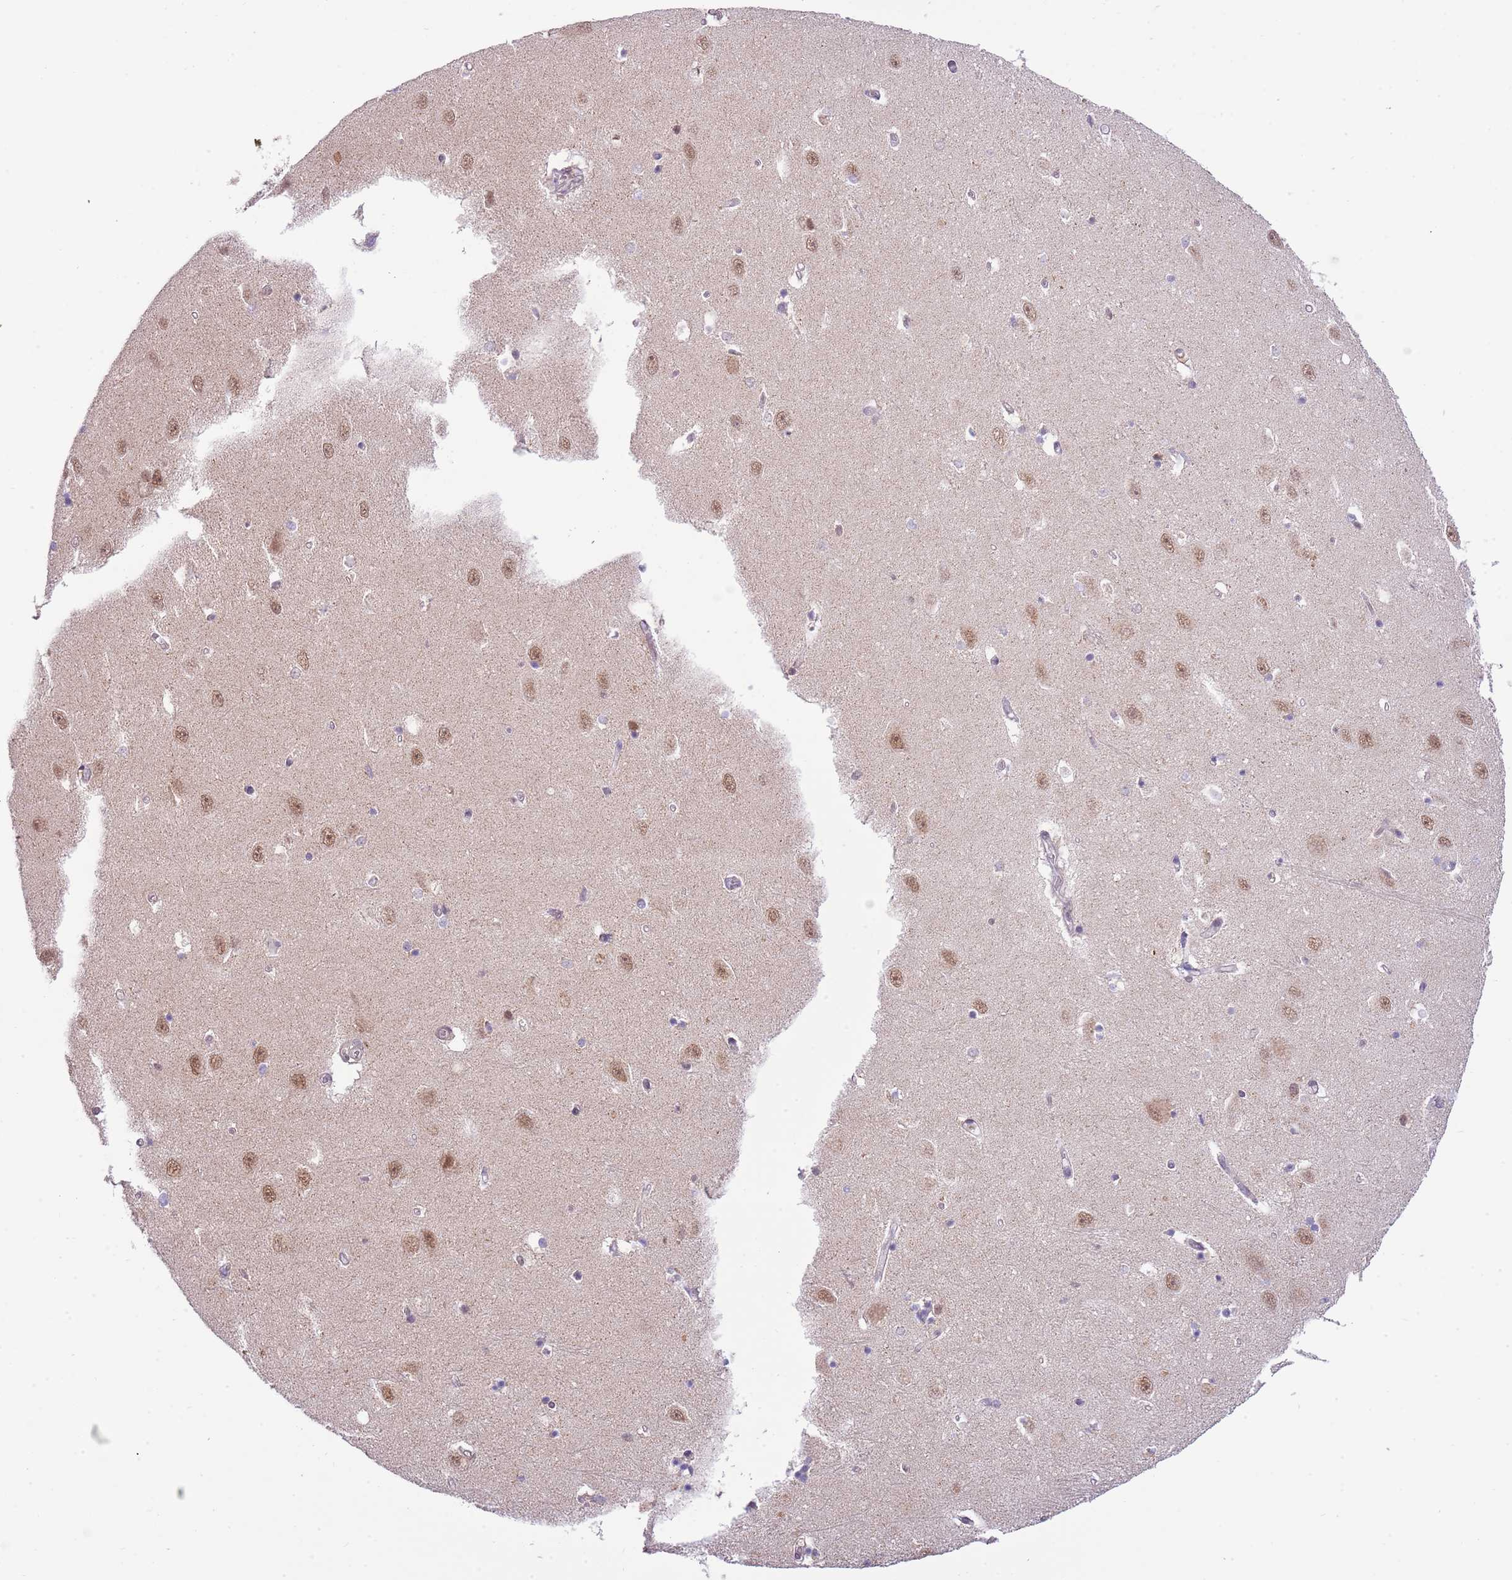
{"staining": {"intensity": "negative", "quantity": "none", "location": "none"}, "tissue": "hippocampus", "cell_type": "Glial cells", "image_type": "normal", "snomed": [{"axis": "morphology", "description": "Normal tissue, NOS"}, {"axis": "topography", "description": "Hippocampus"}], "caption": "DAB immunohistochemical staining of benign human hippocampus shows no significant positivity in glial cells. Brightfield microscopy of immunohistochemistry (IHC) stained with DAB (3,3'-diaminobenzidine) (brown) and hematoxylin (blue), captured at high magnification.", "gene": "FAM120AOS", "patient": {"sex": "female", "age": 64}}